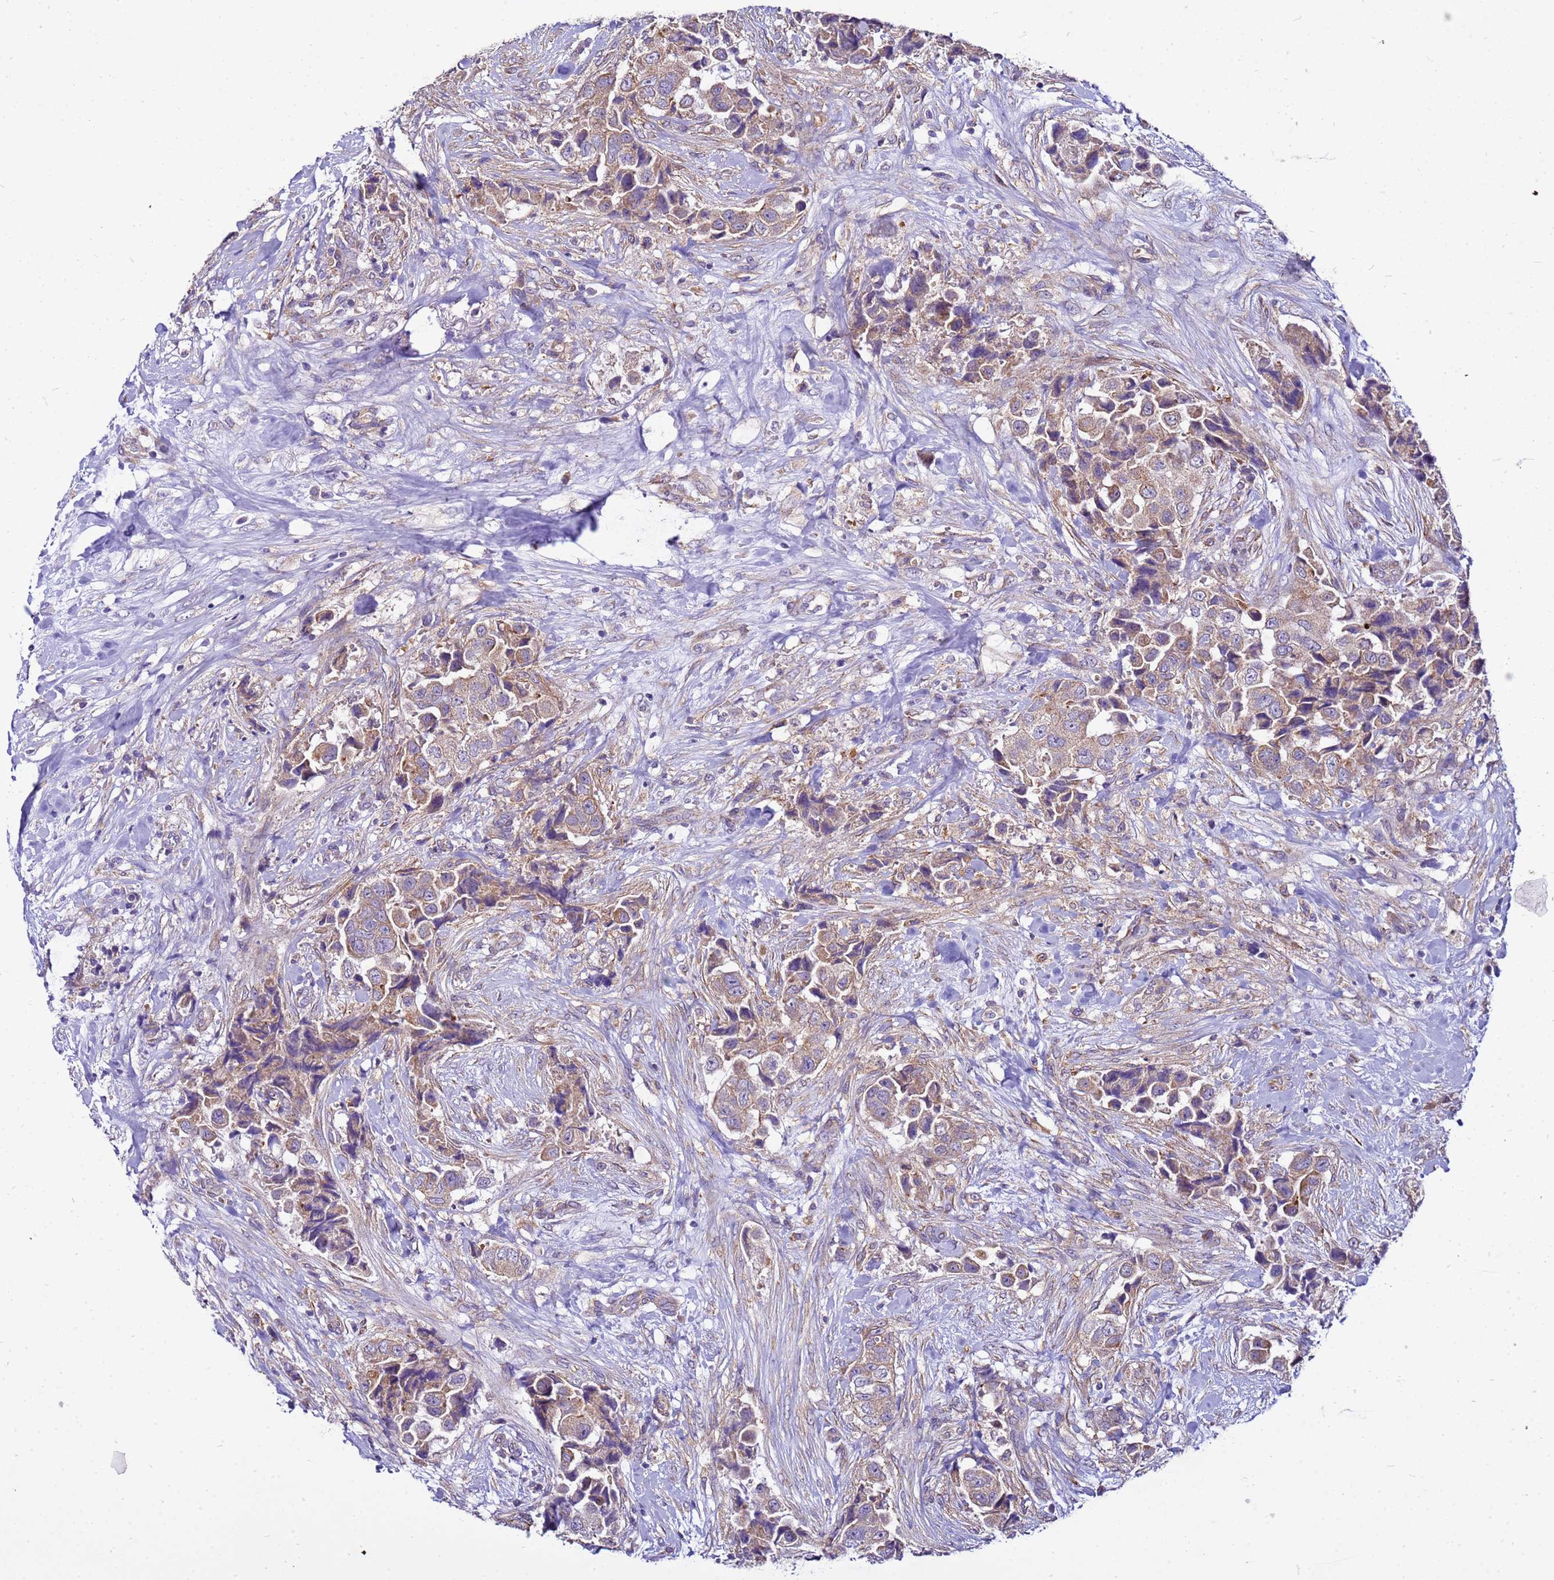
{"staining": {"intensity": "weak", "quantity": ">75%", "location": "cytoplasmic/membranous"}, "tissue": "breast cancer", "cell_type": "Tumor cells", "image_type": "cancer", "snomed": [{"axis": "morphology", "description": "Normal tissue, NOS"}, {"axis": "morphology", "description": "Duct carcinoma"}, {"axis": "topography", "description": "Breast"}], "caption": "High-power microscopy captured an immunohistochemistry image of breast cancer, revealing weak cytoplasmic/membranous positivity in about >75% of tumor cells. (DAB (3,3'-diaminobenzidine) IHC with brightfield microscopy, high magnification).", "gene": "PKD1", "patient": {"sex": "female", "age": 62}}